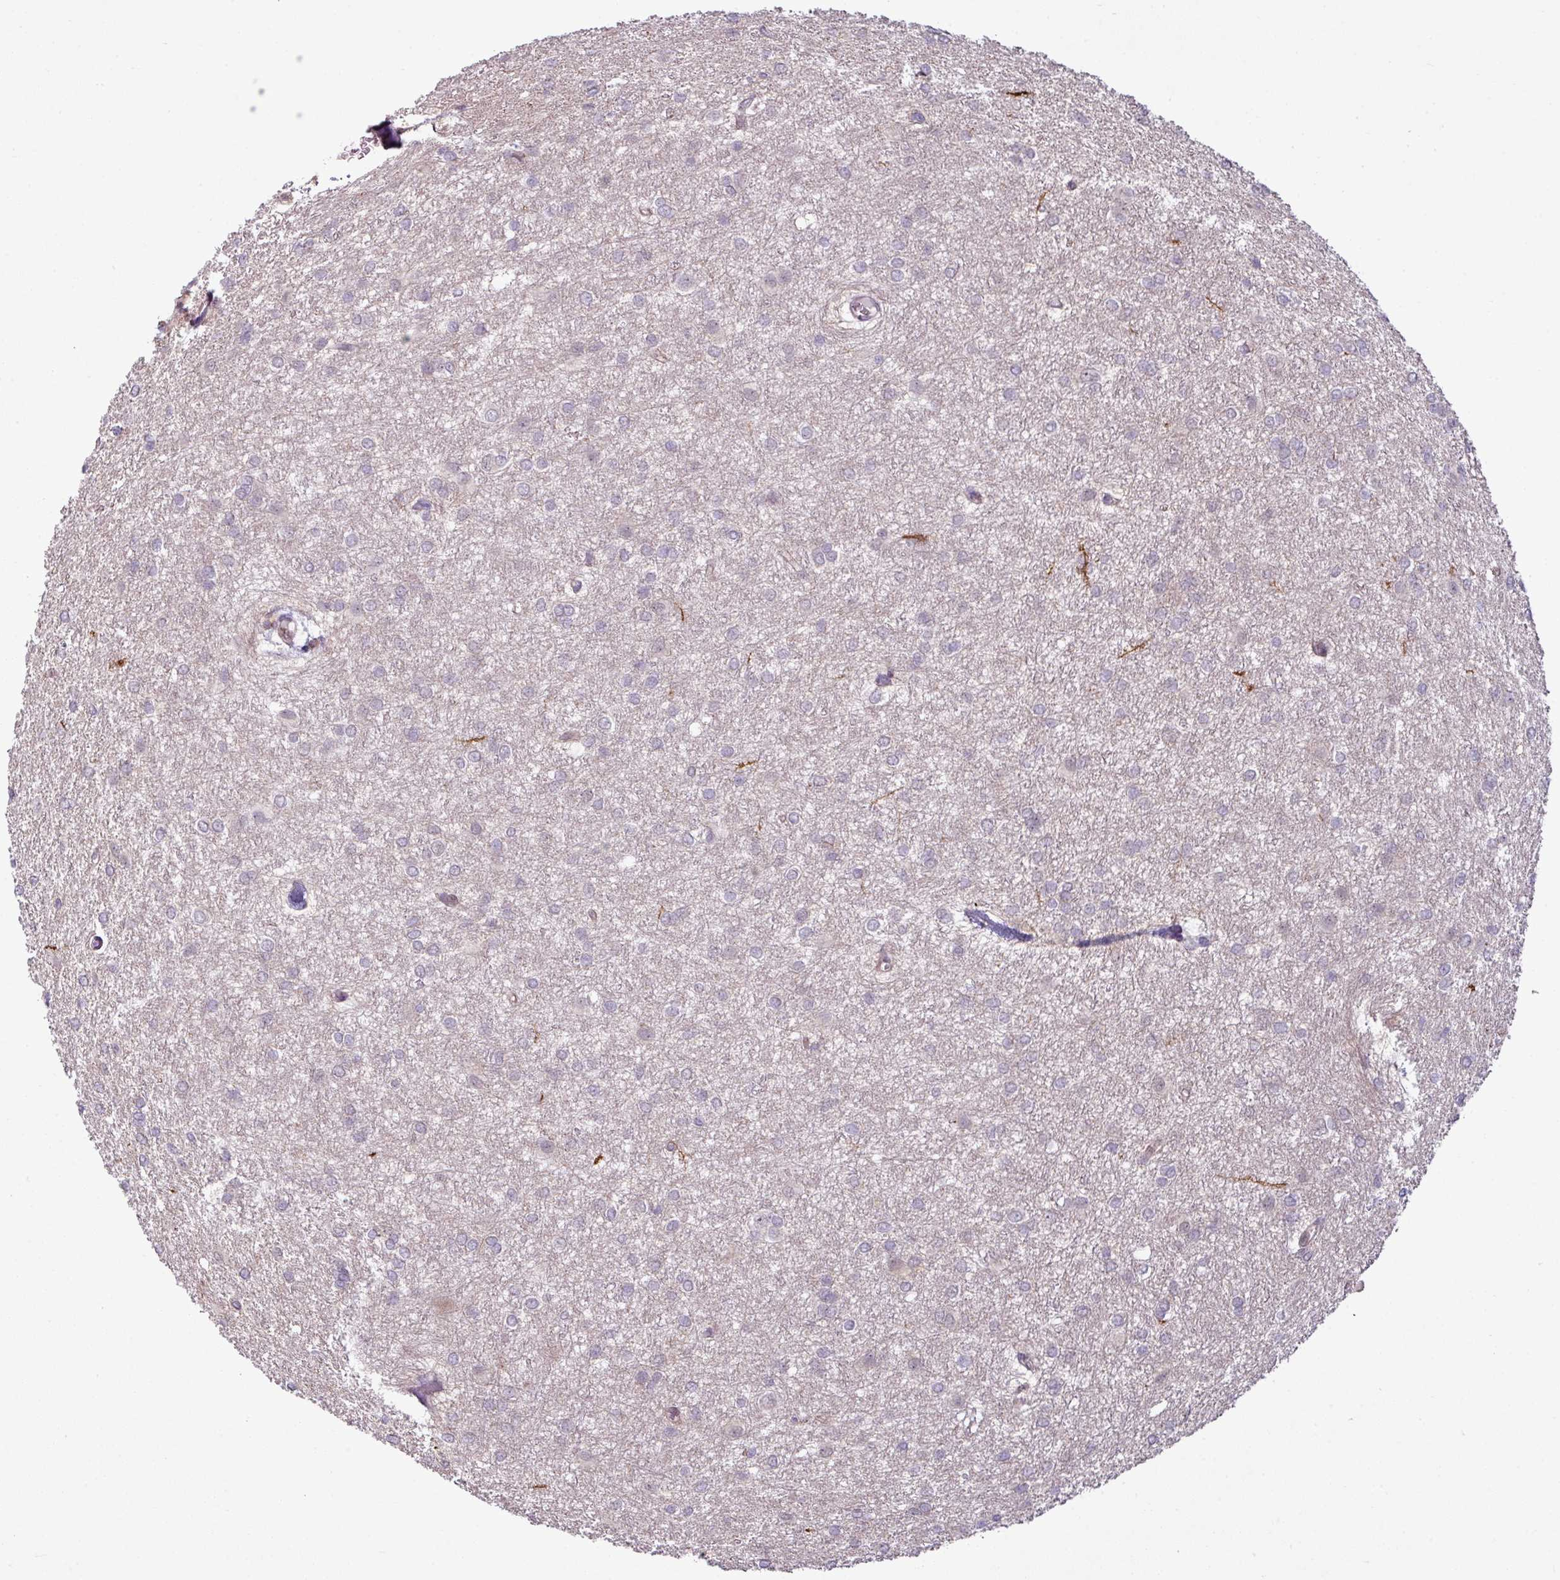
{"staining": {"intensity": "negative", "quantity": "none", "location": "none"}, "tissue": "glioma", "cell_type": "Tumor cells", "image_type": "cancer", "snomed": [{"axis": "morphology", "description": "Glioma, malignant, High grade"}, {"axis": "topography", "description": "Brain"}], "caption": "This is a photomicrograph of IHC staining of glioma, which shows no positivity in tumor cells. (DAB immunohistochemistry visualized using brightfield microscopy, high magnification).", "gene": "ZC2HC1C", "patient": {"sex": "female", "age": 50}}